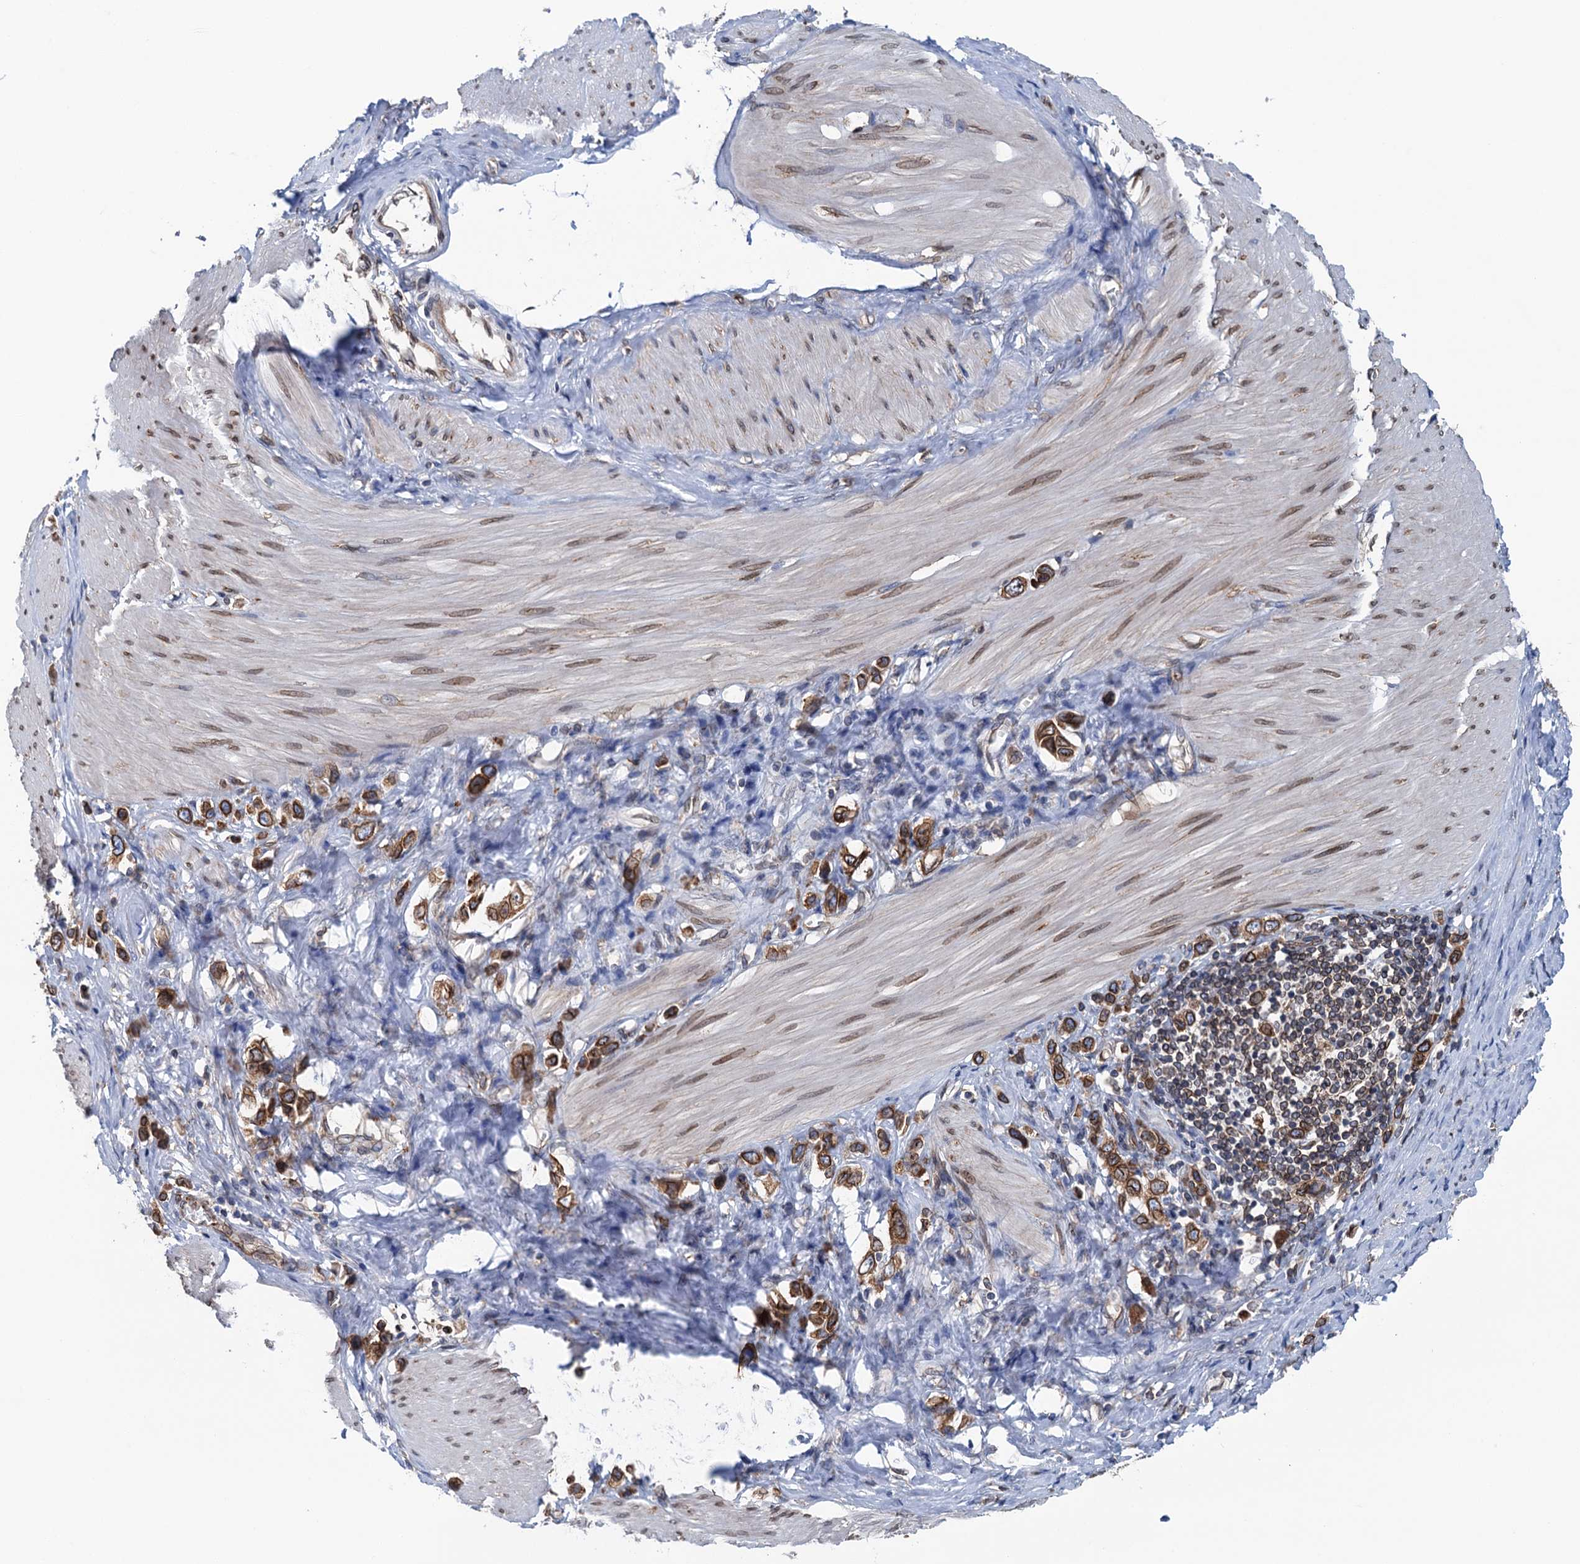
{"staining": {"intensity": "strong", "quantity": ">75%", "location": "cytoplasmic/membranous"}, "tissue": "stomach cancer", "cell_type": "Tumor cells", "image_type": "cancer", "snomed": [{"axis": "morphology", "description": "Adenocarcinoma, NOS"}, {"axis": "topography", "description": "Stomach"}], "caption": "Strong cytoplasmic/membranous protein positivity is appreciated in approximately >75% of tumor cells in stomach cancer. (DAB IHC with brightfield microscopy, high magnification).", "gene": "TMEM205", "patient": {"sex": "female", "age": 65}}